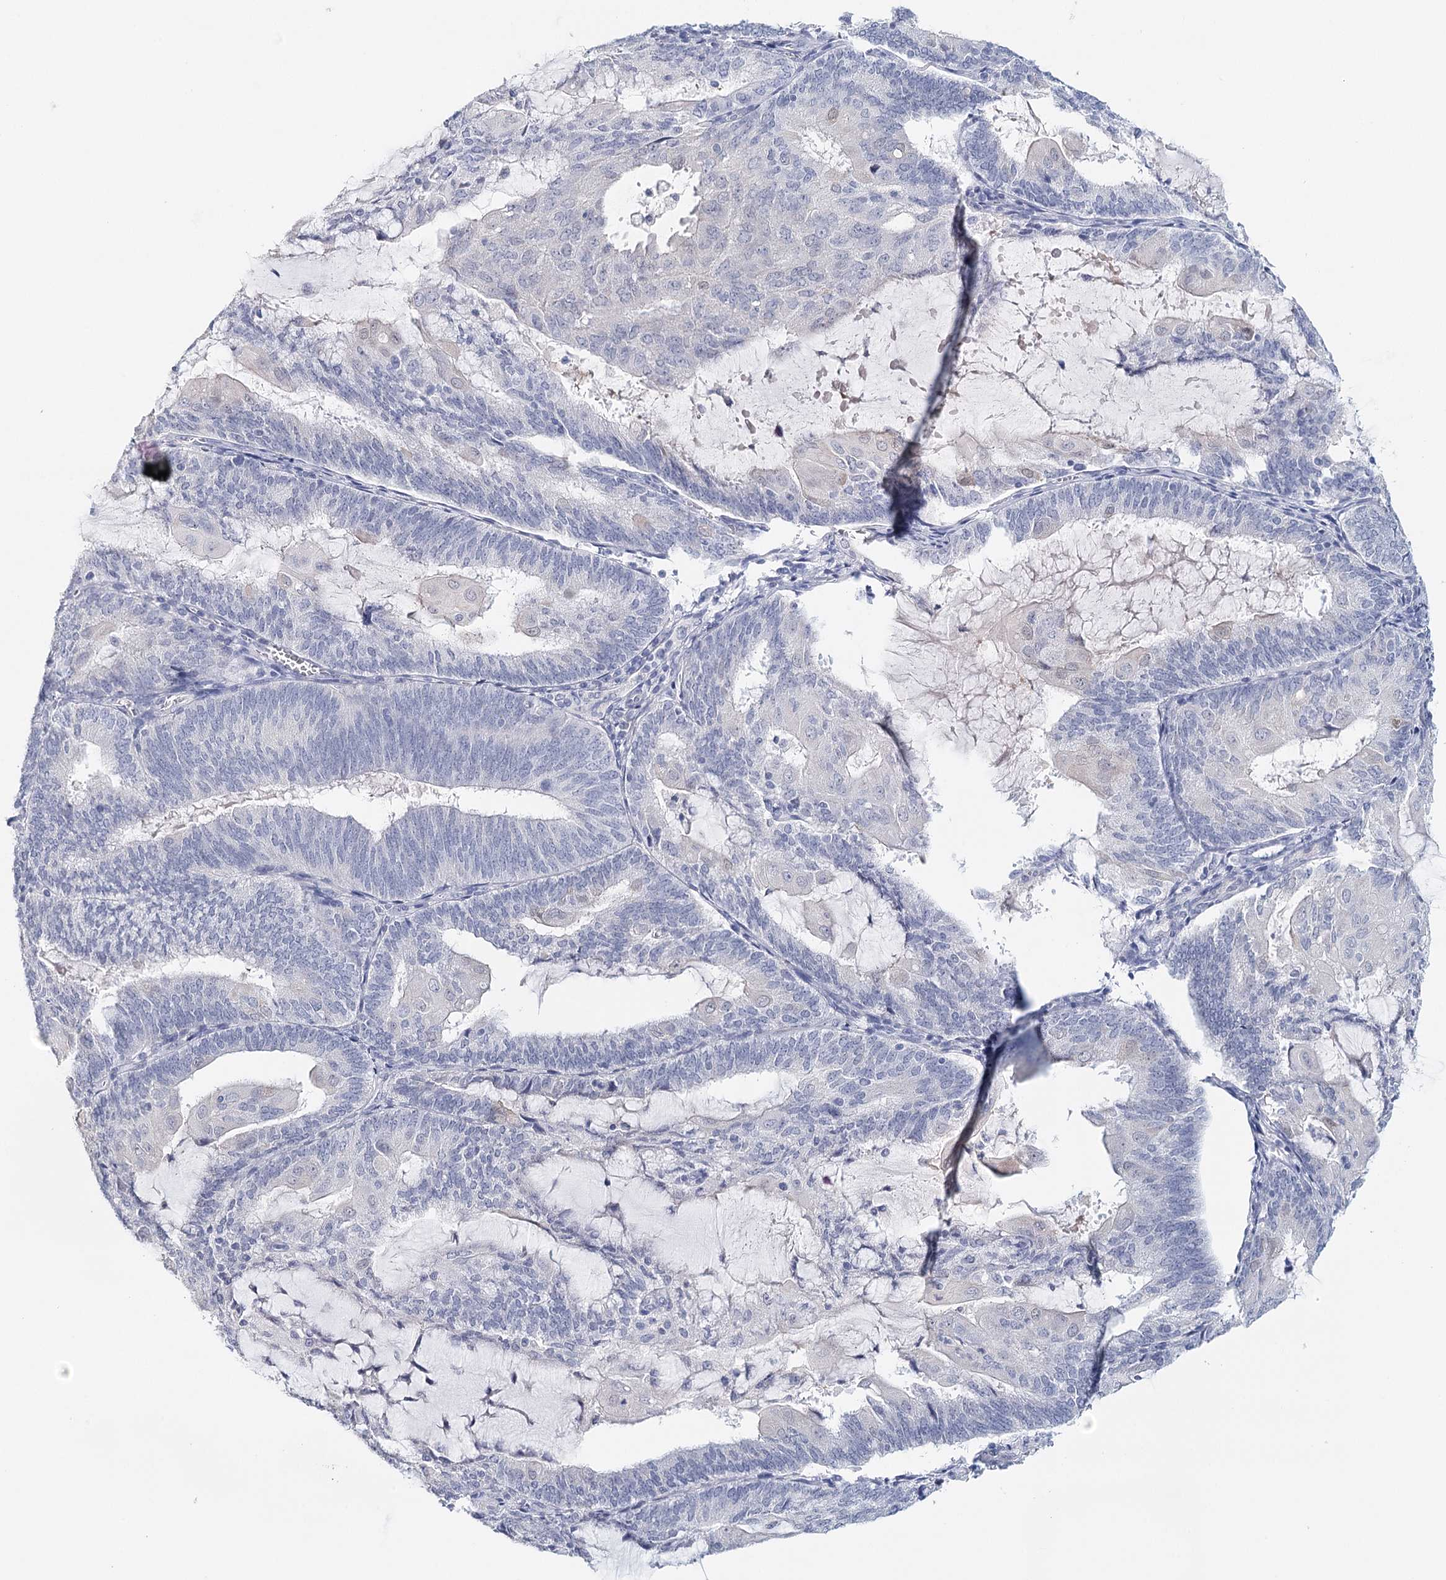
{"staining": {"intensity": "negative", "quantity": "none", "location": "none"}, "tissue": "endometrial cancer", "cell_type": "Tumor cells", "image_type": "cancer", "snomed": [{"axis": "morphology", "description": "Adenocarcinoma, NOS"}, {"axis": "topography", "description": "Endometrium"}], "caption": "Adenocarcinoma (endometrial) was stained to show a protein in brown. There is no significant staining in tumor cells.", "gene": "HSPA4L", "patient": {"sex": "female", "age": 81}}